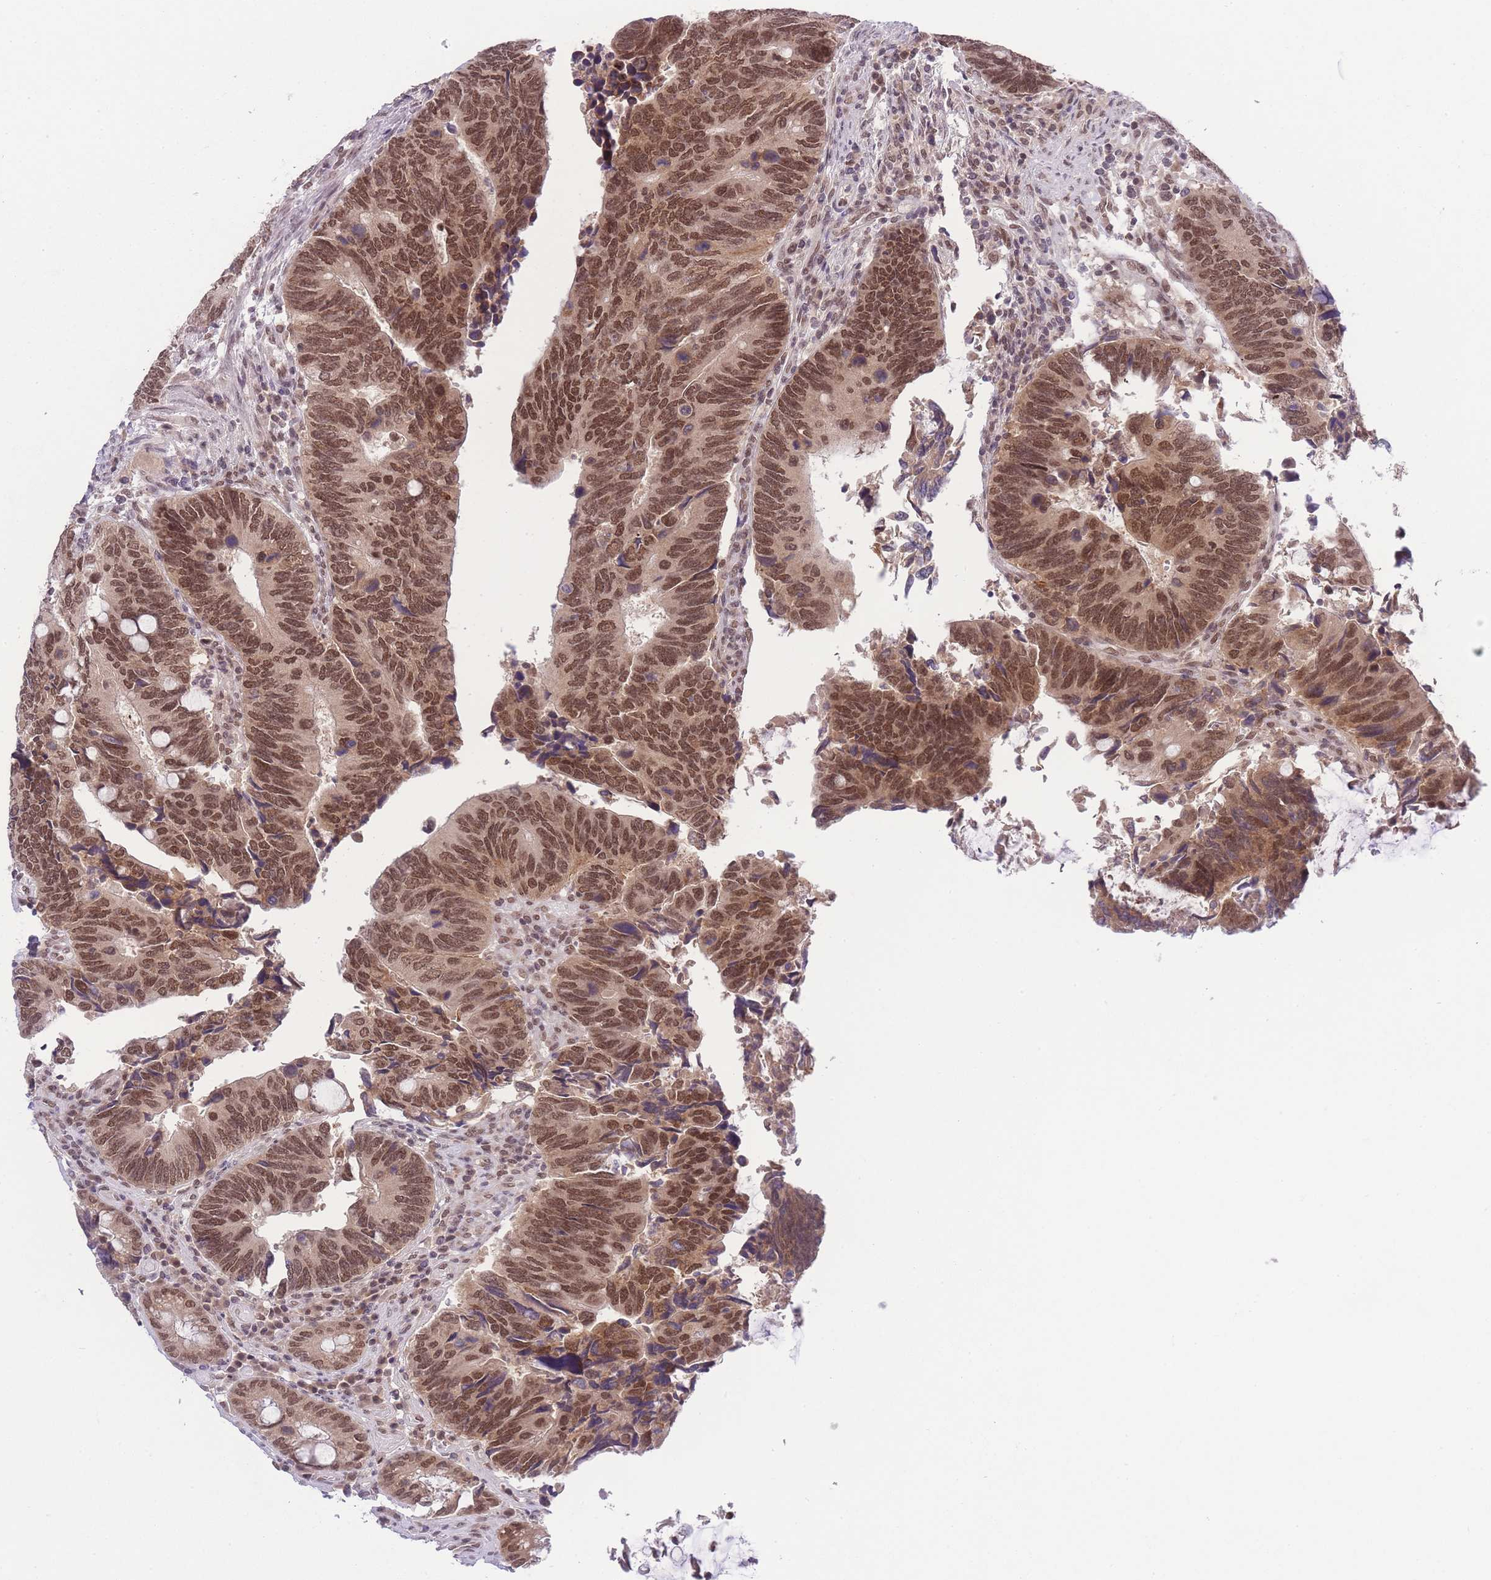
{"staining": {"intensity": "moderate", "quantity": ">75%", "location": "nuclear"}, "tissue": "colorectal cancer", "cell_type": "Tumor cells", "image_type": "cancer", "snomed": [{"axis": "morphology", "description": "Adenocarcinoma, NOS"}, {"axis": "topography", "description": "Colon"}], "caption": "A micrograph showing moderate nuclear positivity in approximately >75% of tumor cells in adenocarcinoma (colorectal), as visualized by brown immunohistochemical staining.", "gene": "TMED3", "patient": {"sex": "male", "age": 87}}